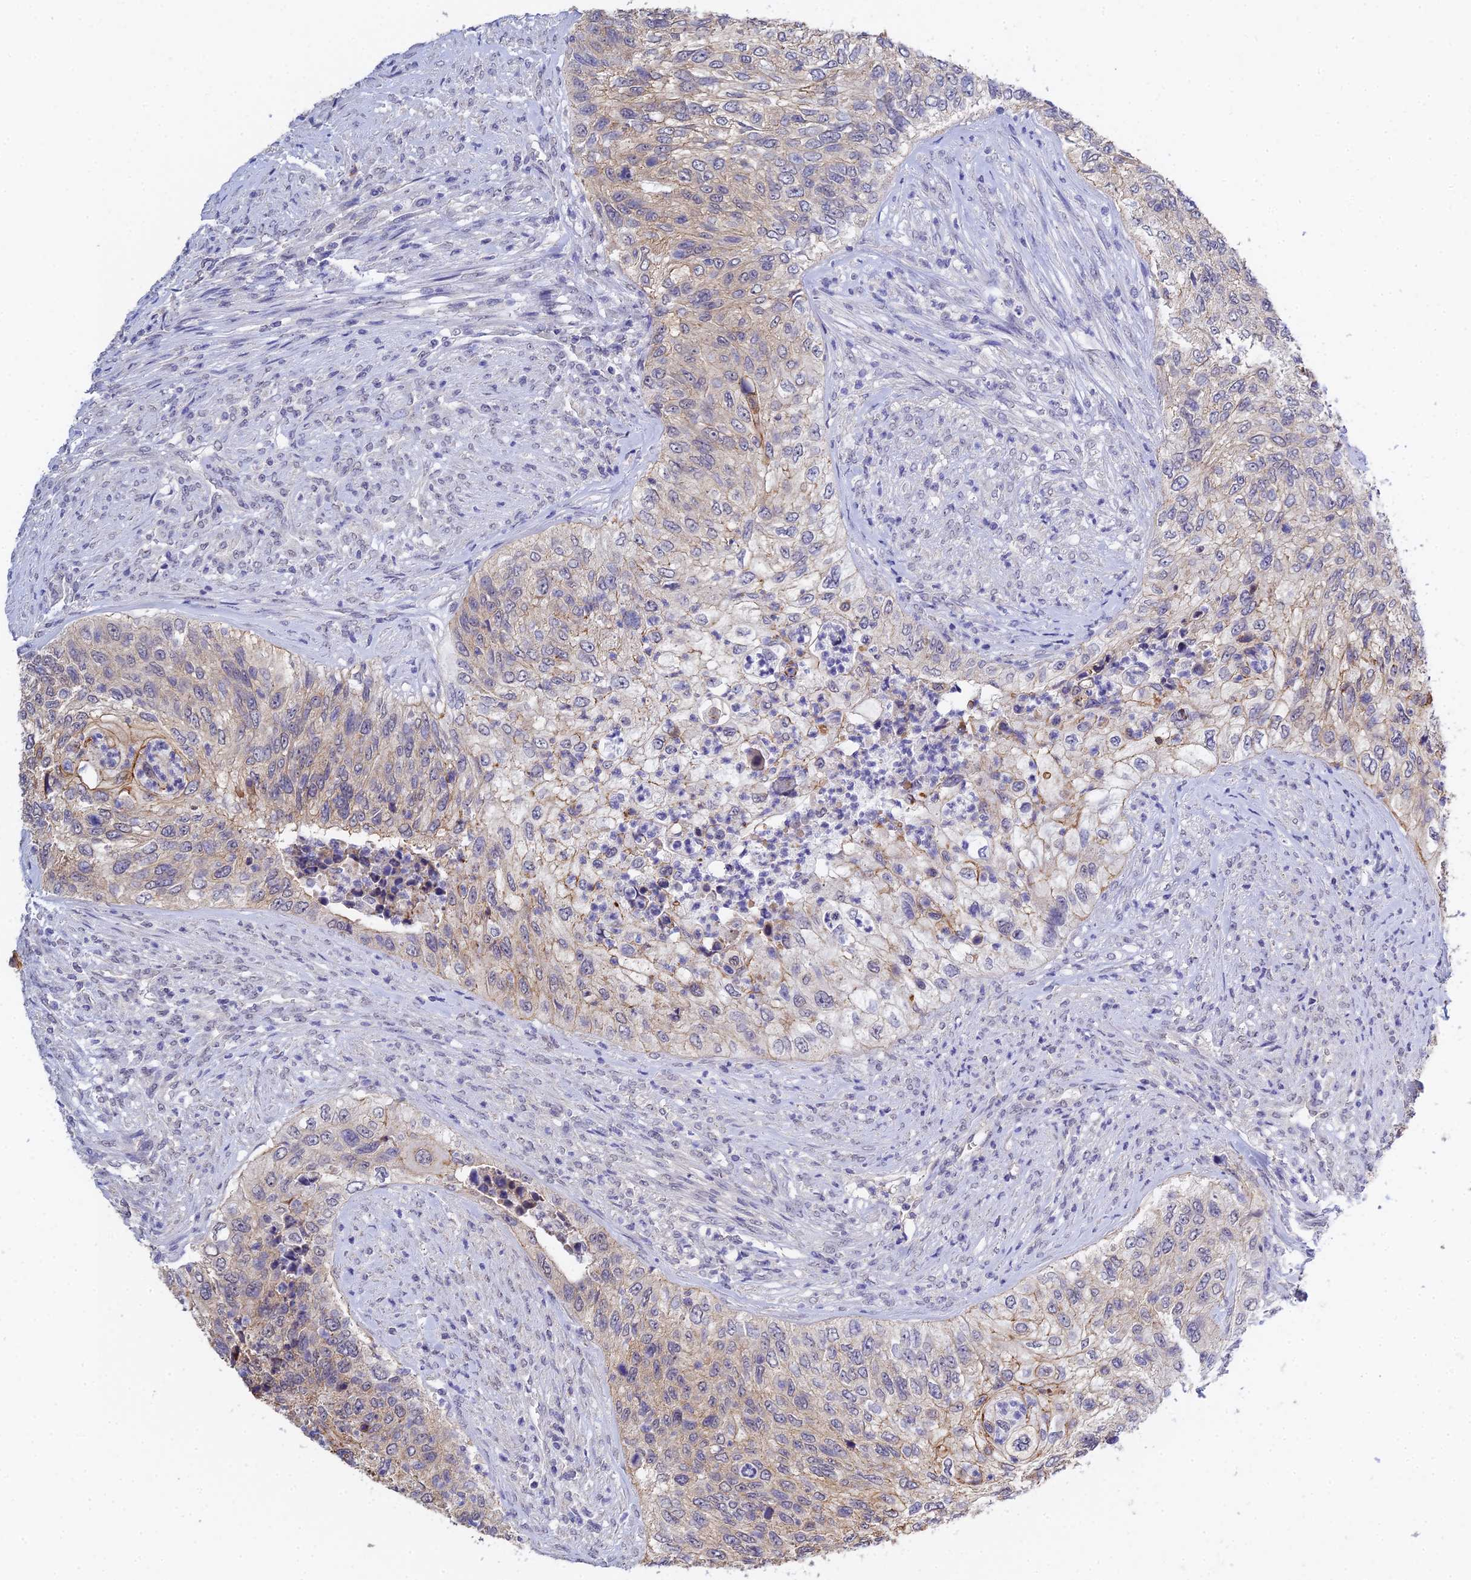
{"staining": {"intensity": "weak", "quantity": "25%-75%", "location": "cytoplasmic/membranous"}, "tissue": "urothelial cancer", "cell_type": "Tumor cells", "image_type": "cancer", "snomed": [{"axis": "morphology", "description": "Urothelial carcinoma, High grade"}, {"axis": "topography", "description": "Urinary bladder"}], "caption": "Weak cytoplasmic/membranous staining is identified in approximately 25%-75% of tumor cells in urothelial carcinoma (high-grade).", "gene": "HOXB1", "patient": {"sex": "female", "age": 60}}